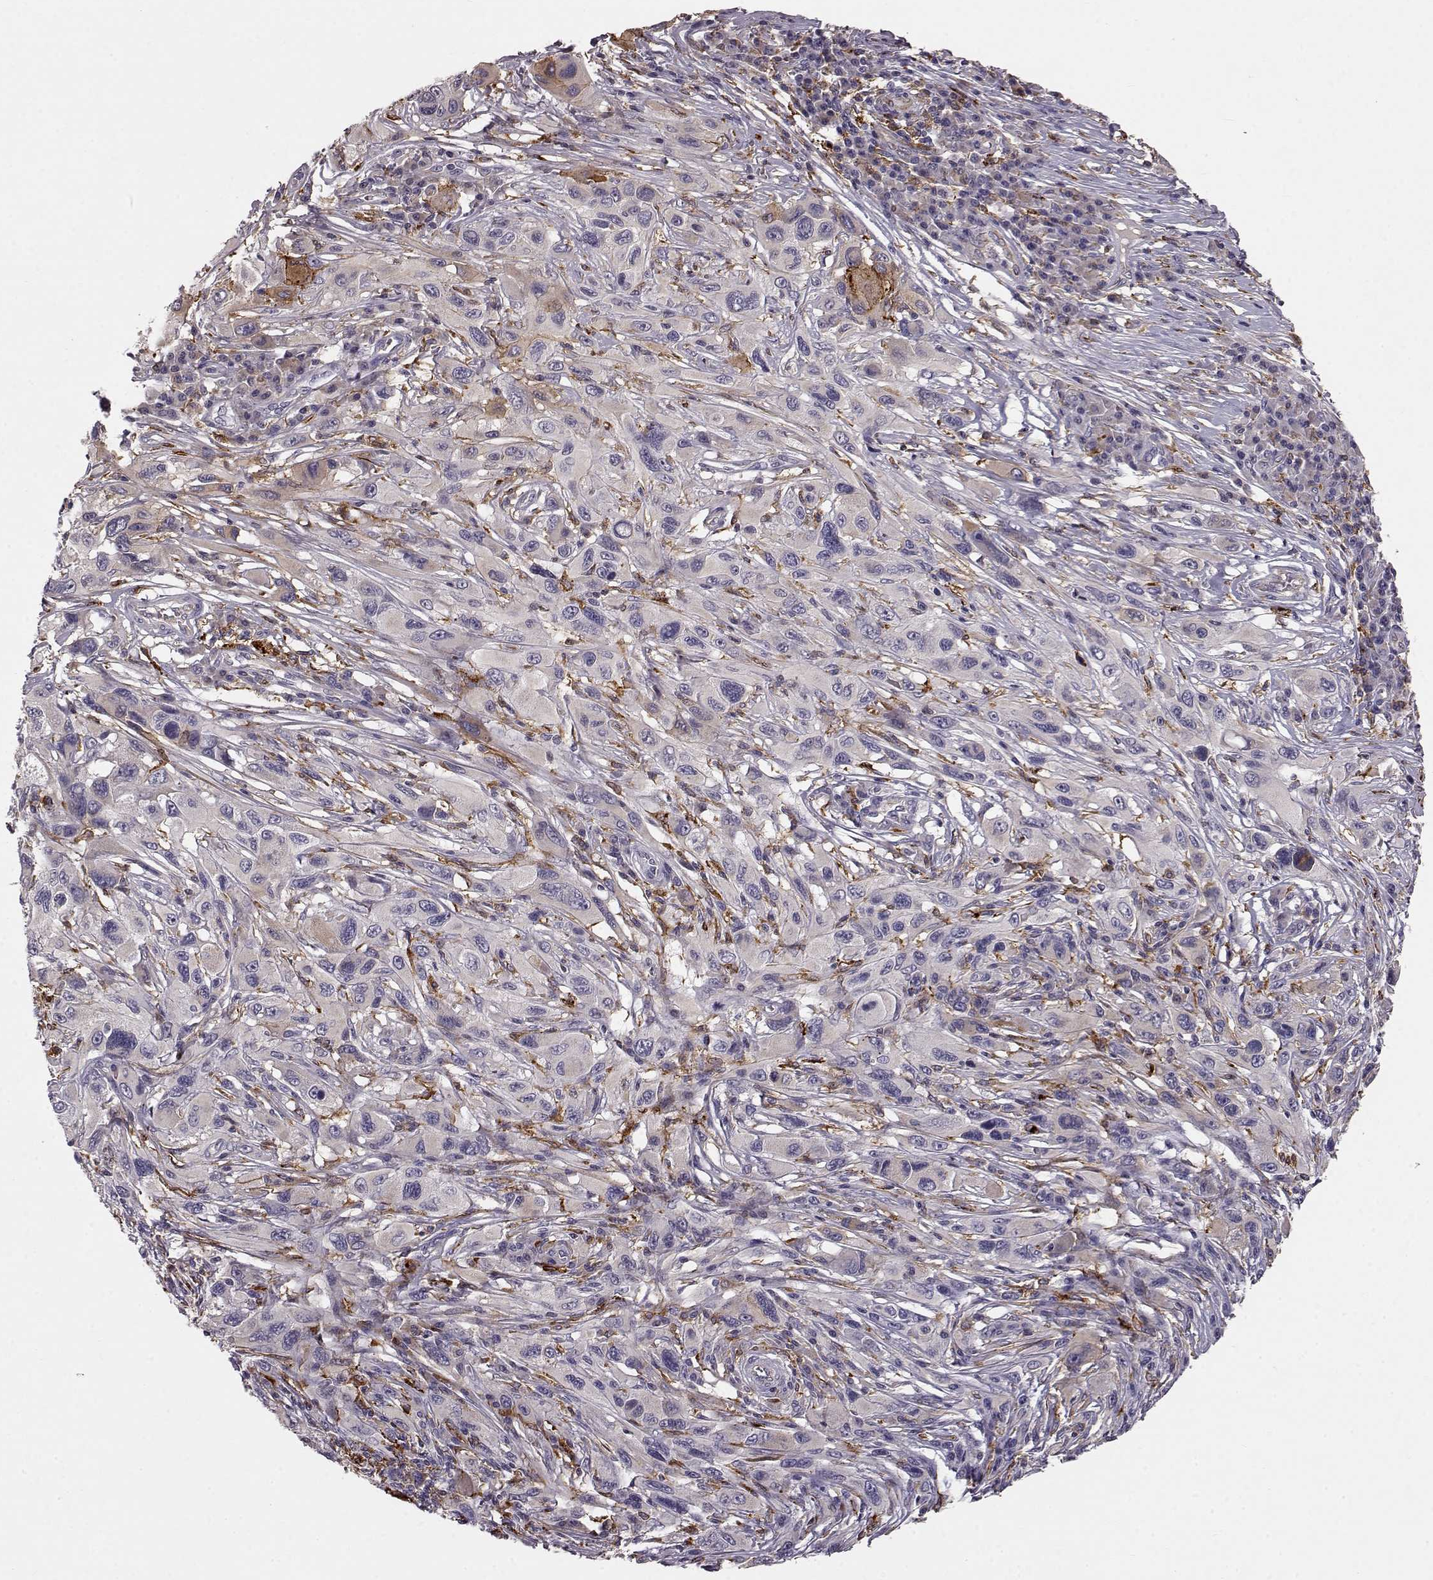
{"staining": {"intensity": "moderate", "quantity": "<25%", "location": "cytoplasmic/membranous"}, "tissue": "melanoma", "cell_type": "Tumor cells", "image_type": "cancer", "snomed": [{"axis": "morphology", "description": "Malignant melanoma, NOS"}, {"axis": "topography", "description": "Skin"}], "caption": "About <25% of tumor cells in human melanoma display moderate cytoplasmic/membranous protein staining as visualized by brown immunohistochemical staining.", "gene": "CCNF", "patient": {"sex": "male", "age": 53}}